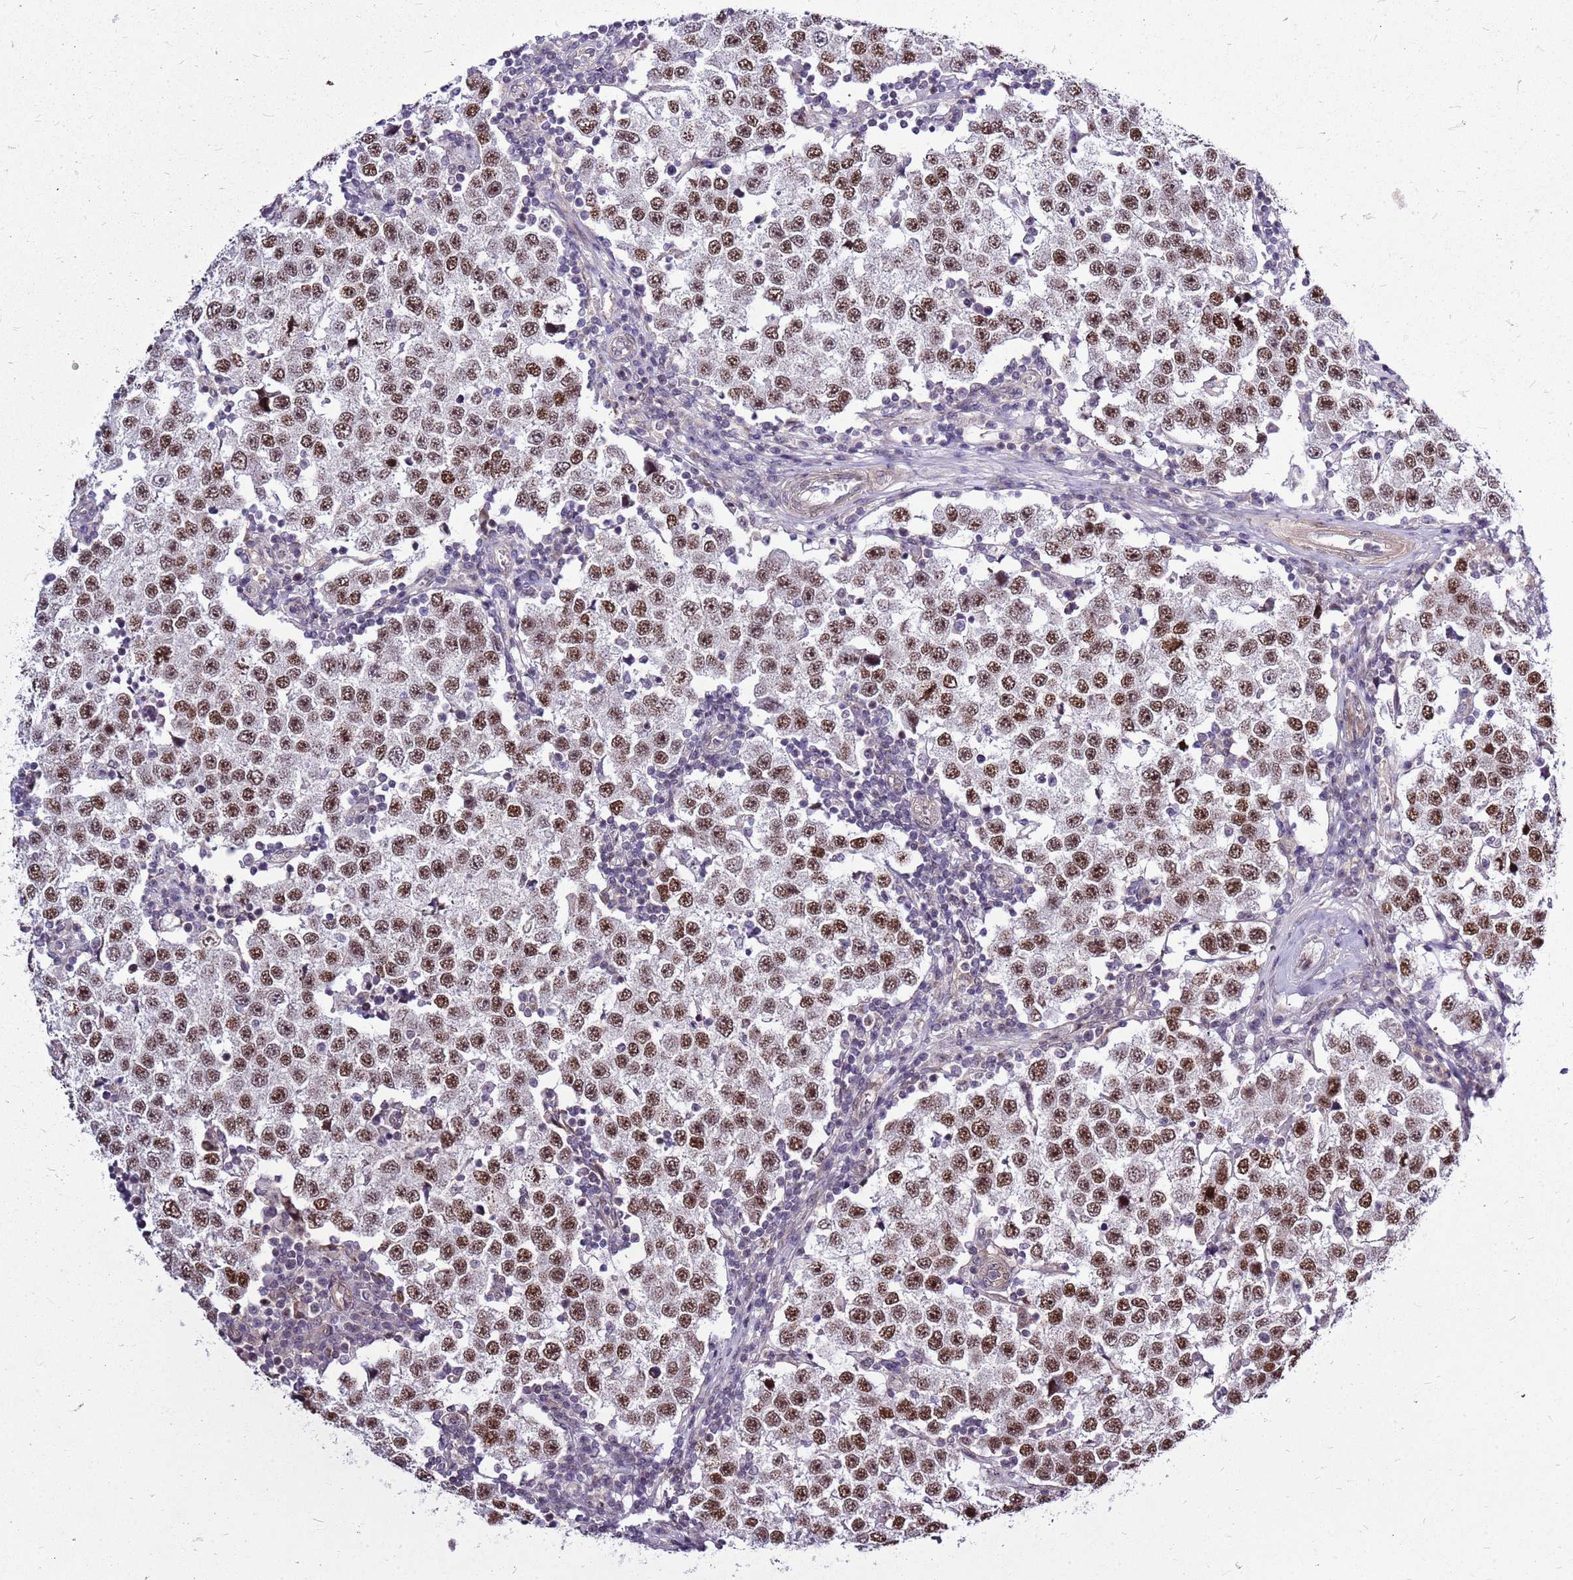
{"staining": {"intensity": "strong", "quantity": ">75%", "location": "nuclear"}, "tissue": "testis cancer", "cell_type": "Tumor cells", "image_type": "cancer", "snomed": [{"axis": "morphology", "description": "Seminoma, NOS"}, {"axis": "topography", "description": "Testis"}], "caption": "A high-resolution photomicrograph shows immunohistochemistry (IHC) staining of seminoma (testis), which exhibits strong nuclear expression in approximately >75% of tumor cells.", "gene": "CCDC166", "patient": {"sex": "male", "age": 34}}